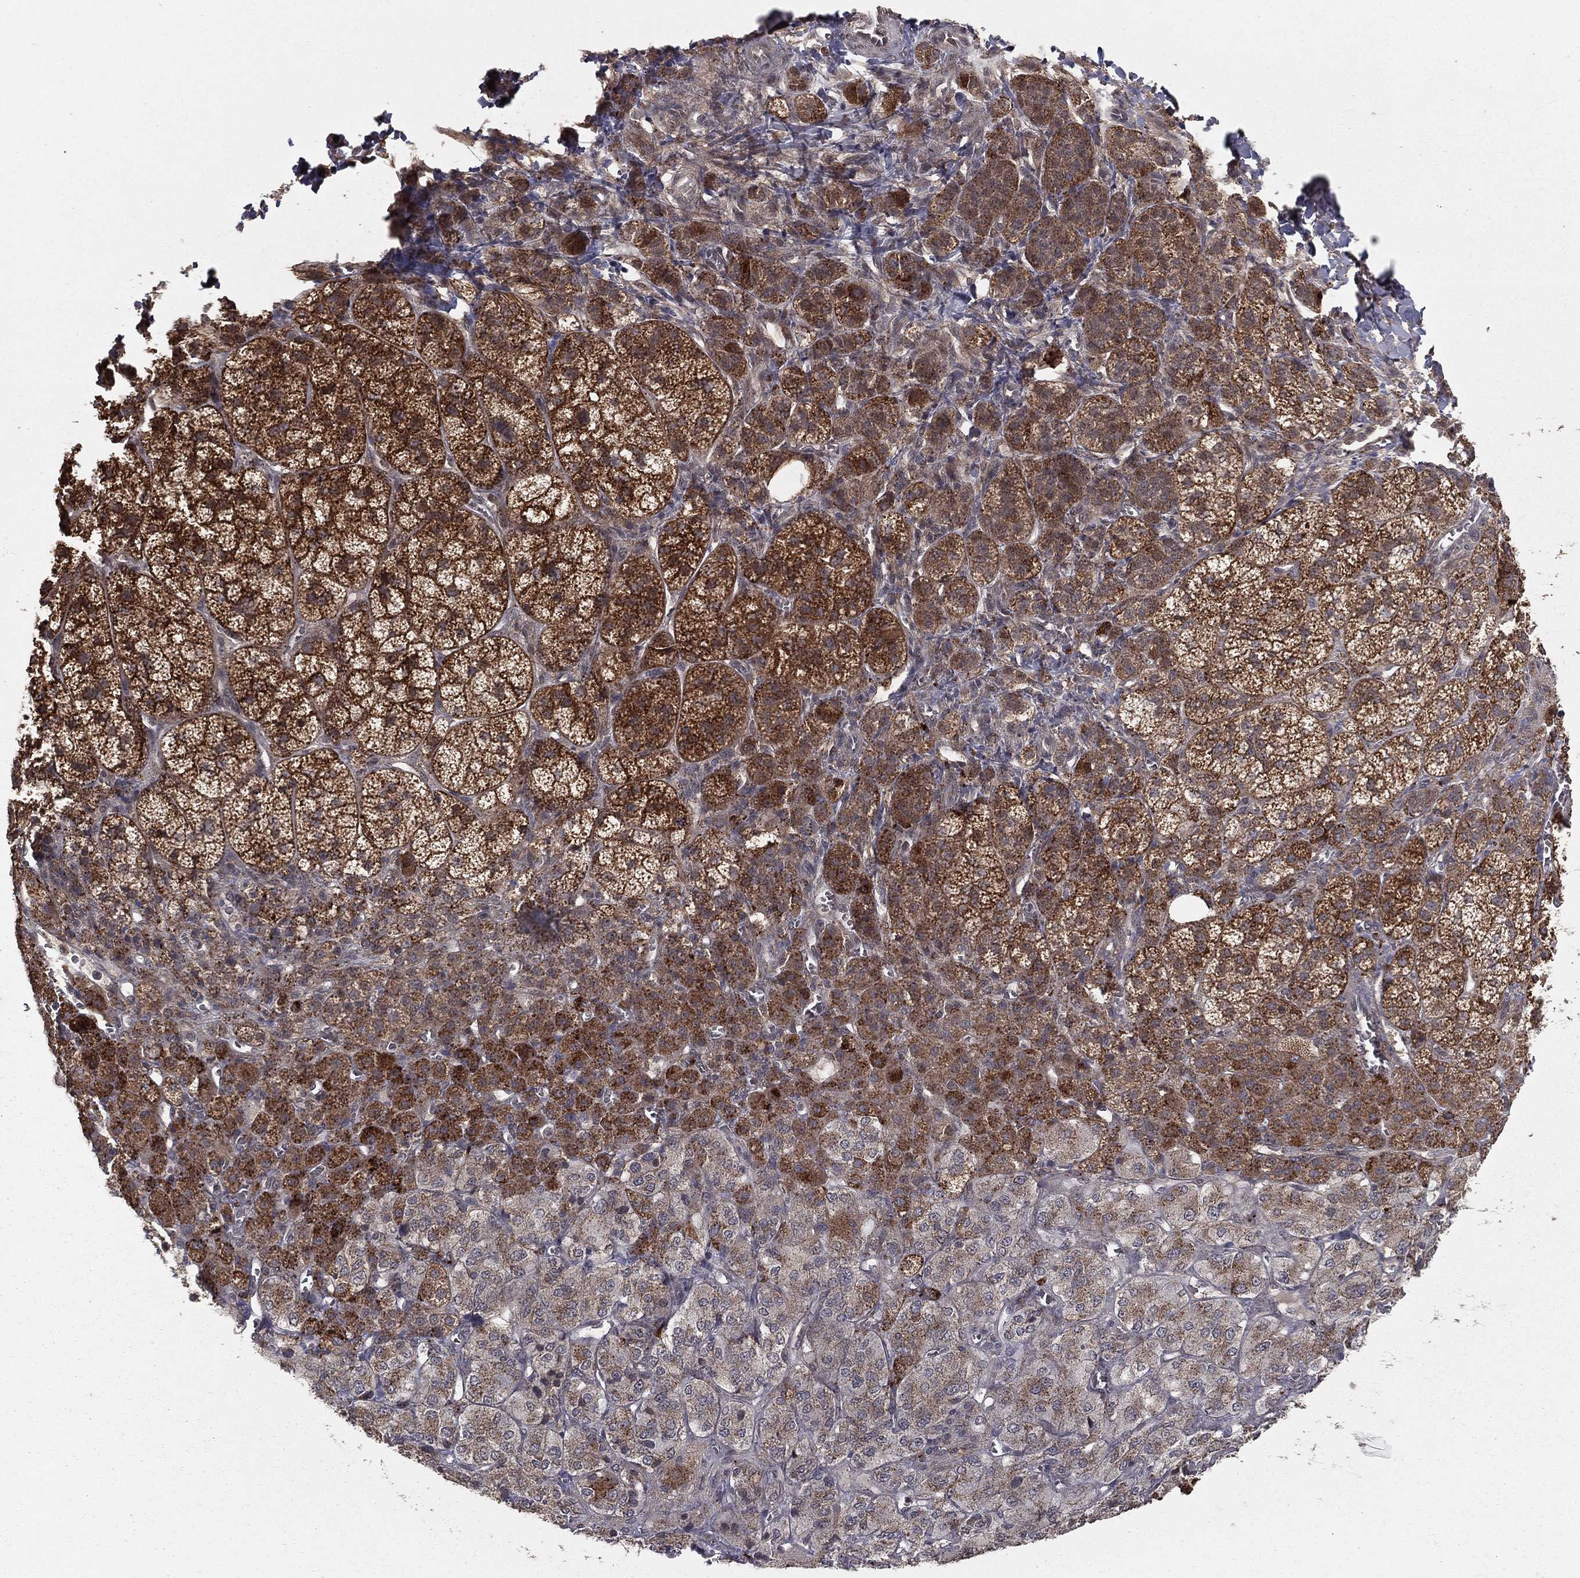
{"staining": {"intensity": "strong", "quantity": ">75%", "location": "cytoplasmic/membranous"}, "tissue": "adrenal gland", "cell_type": "Glandular cells", "image_type": "normal", "snomed": [{"axis": "morphology", "description": "Normal tissue, NOS"}, {"axis": "topography", "description": "Adrenal gland"}], "caption": "DAB (3,3'-diaminobenzidine) immunohistochemical staining of unremarkable human adrenal gland reveals strong cytoplasmic/membranous protein positivity in about >75% of glandular cells.", "gene": "ZDHHC15", "patient": {"sex": "female", "age": 60}}